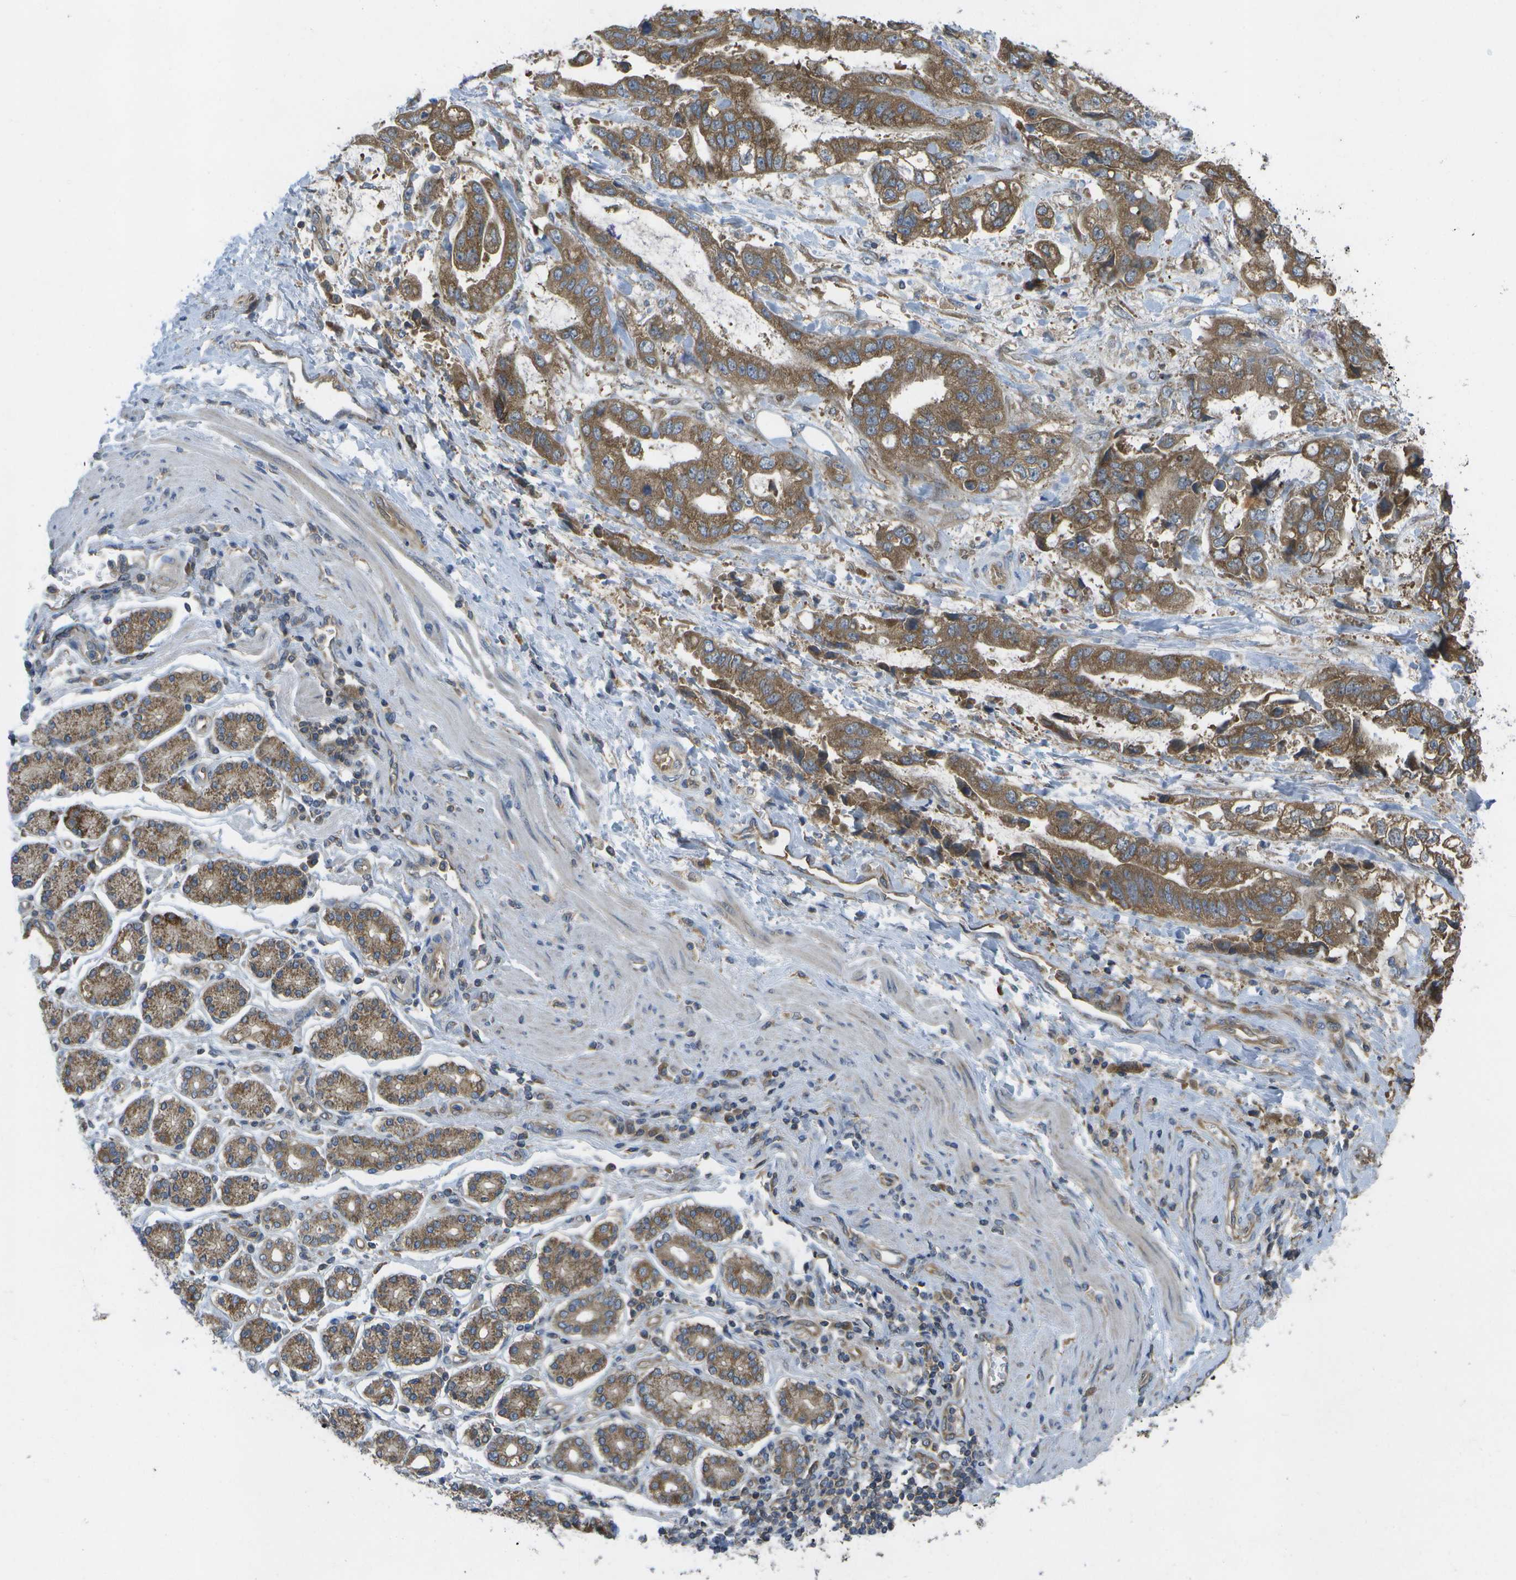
{"staining": {"intensity": "moderate", "quantity": ">75%", "location": "cytoplasmic/membranous"}, "tissue": "stomach cancer", "cell_type": "Tumor cells", "image_type": "cancer", "snomed": [{"axis": "morphology", "description": "Normal tissue, NOS"}, {"axis": "morphology", "description": "Adenocarcinoma, NOS"}, {"axis": "topography", "description": "Stomach"}], "caption": "Stomach cancer (adenocarcinoma) was stained to show a protein in brown. There is medium levels of moderate cytoplasmic/membranous staining in about >75% of tumor cells. (brown staining indicates protein expression, while blue staining denotes nuclei).", "gene": "DPM3", "patient": {"sex": "male", "age": 62}}